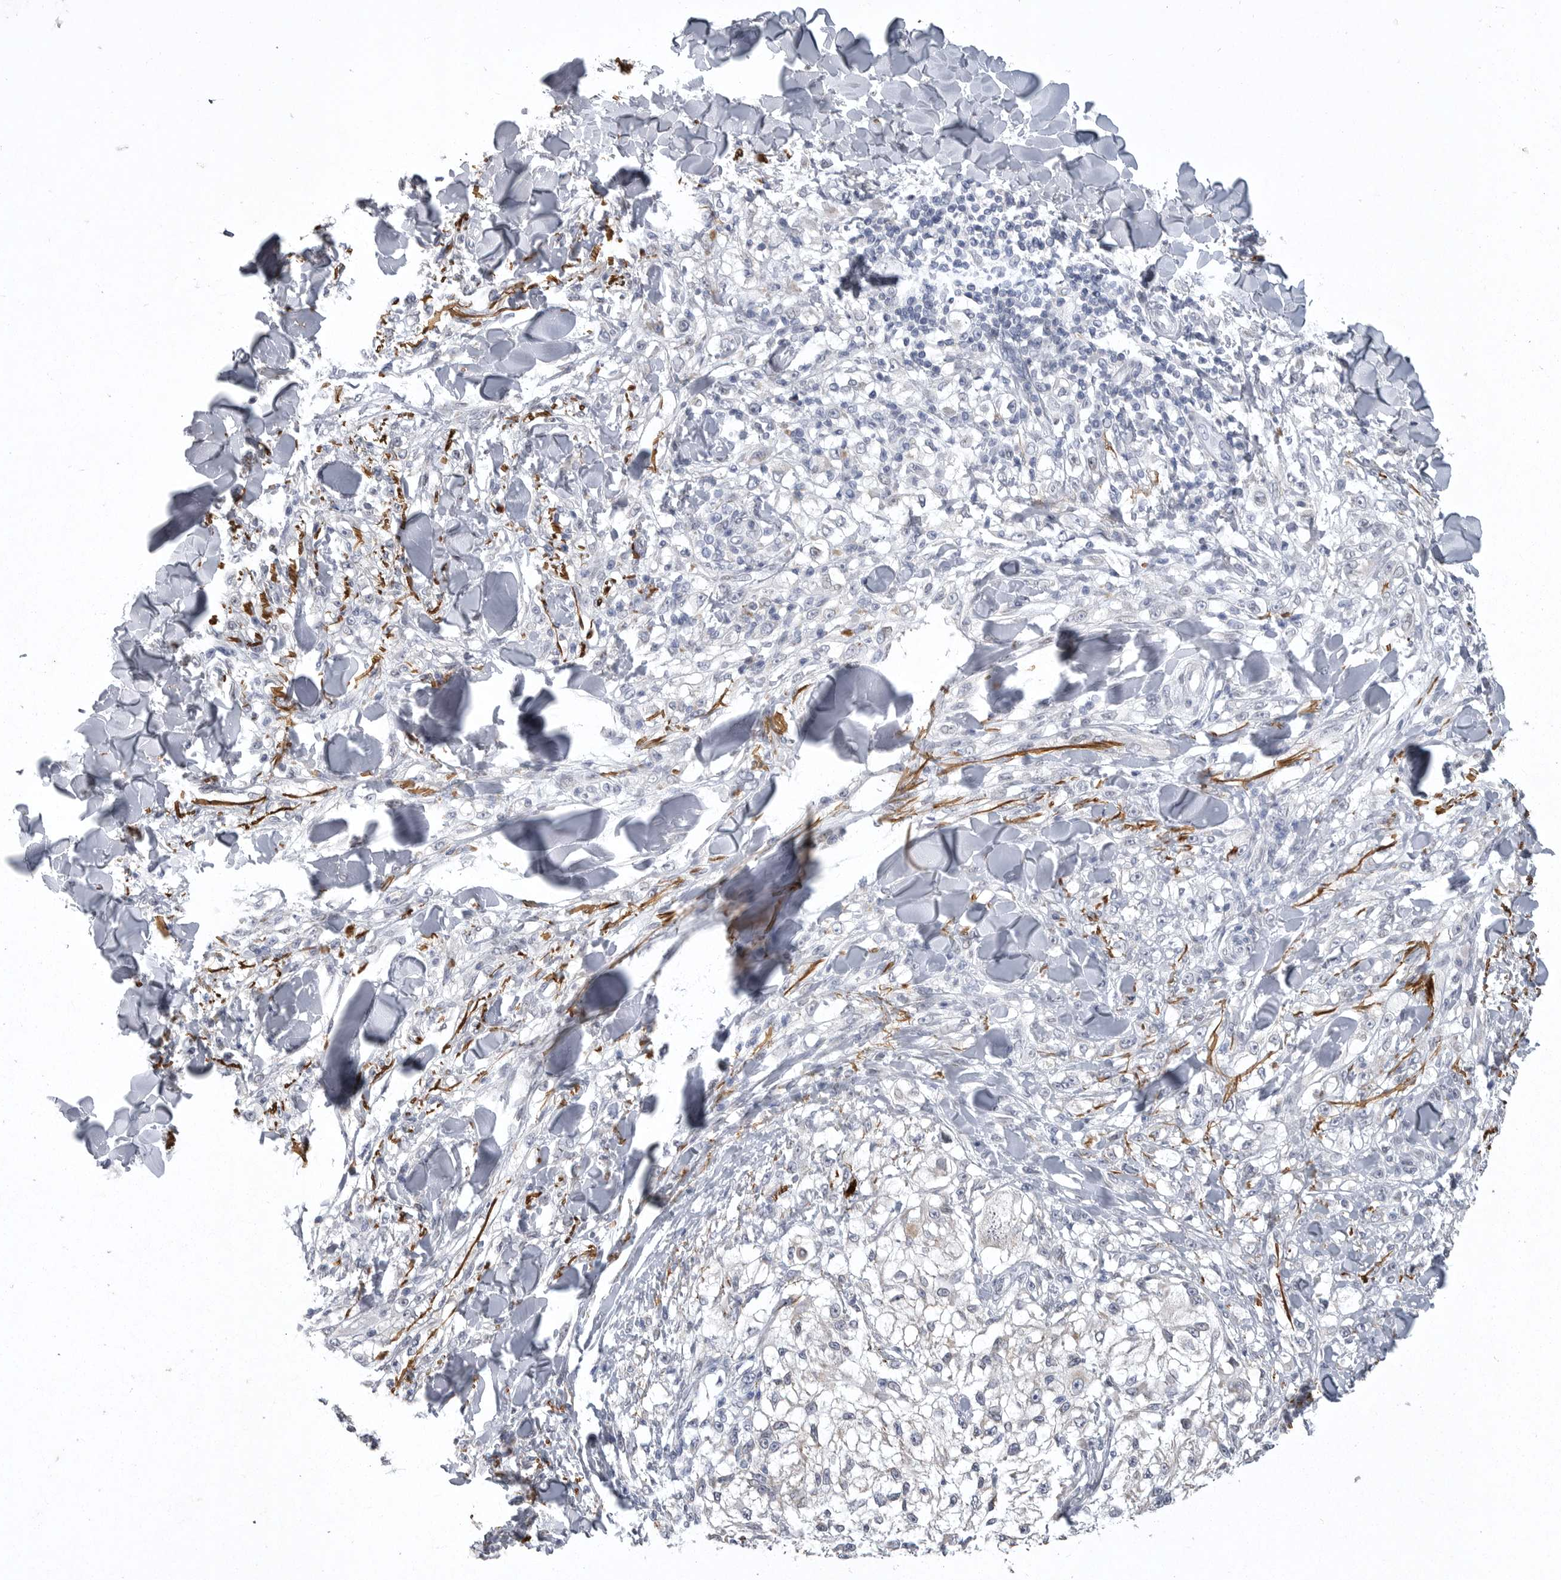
{"staining": {"intensity": "negative", "quantity": "none", "location": "none"}, "tissue": "melanoma", "cell_type": "Tumor cells", "image_type": "cancer", "snomed": [{"axis": "morphology", "description": "Malignant melanoma, NOS"}, {"axis": "topography", "description": "Skin of head"}], "caption": "This is a image of immunohistochemistry (IHC) staining of melanoma, which shows no expression in tumor cells.", "gene": "CRP", "patient": {"sex": "male", "age": 83}}